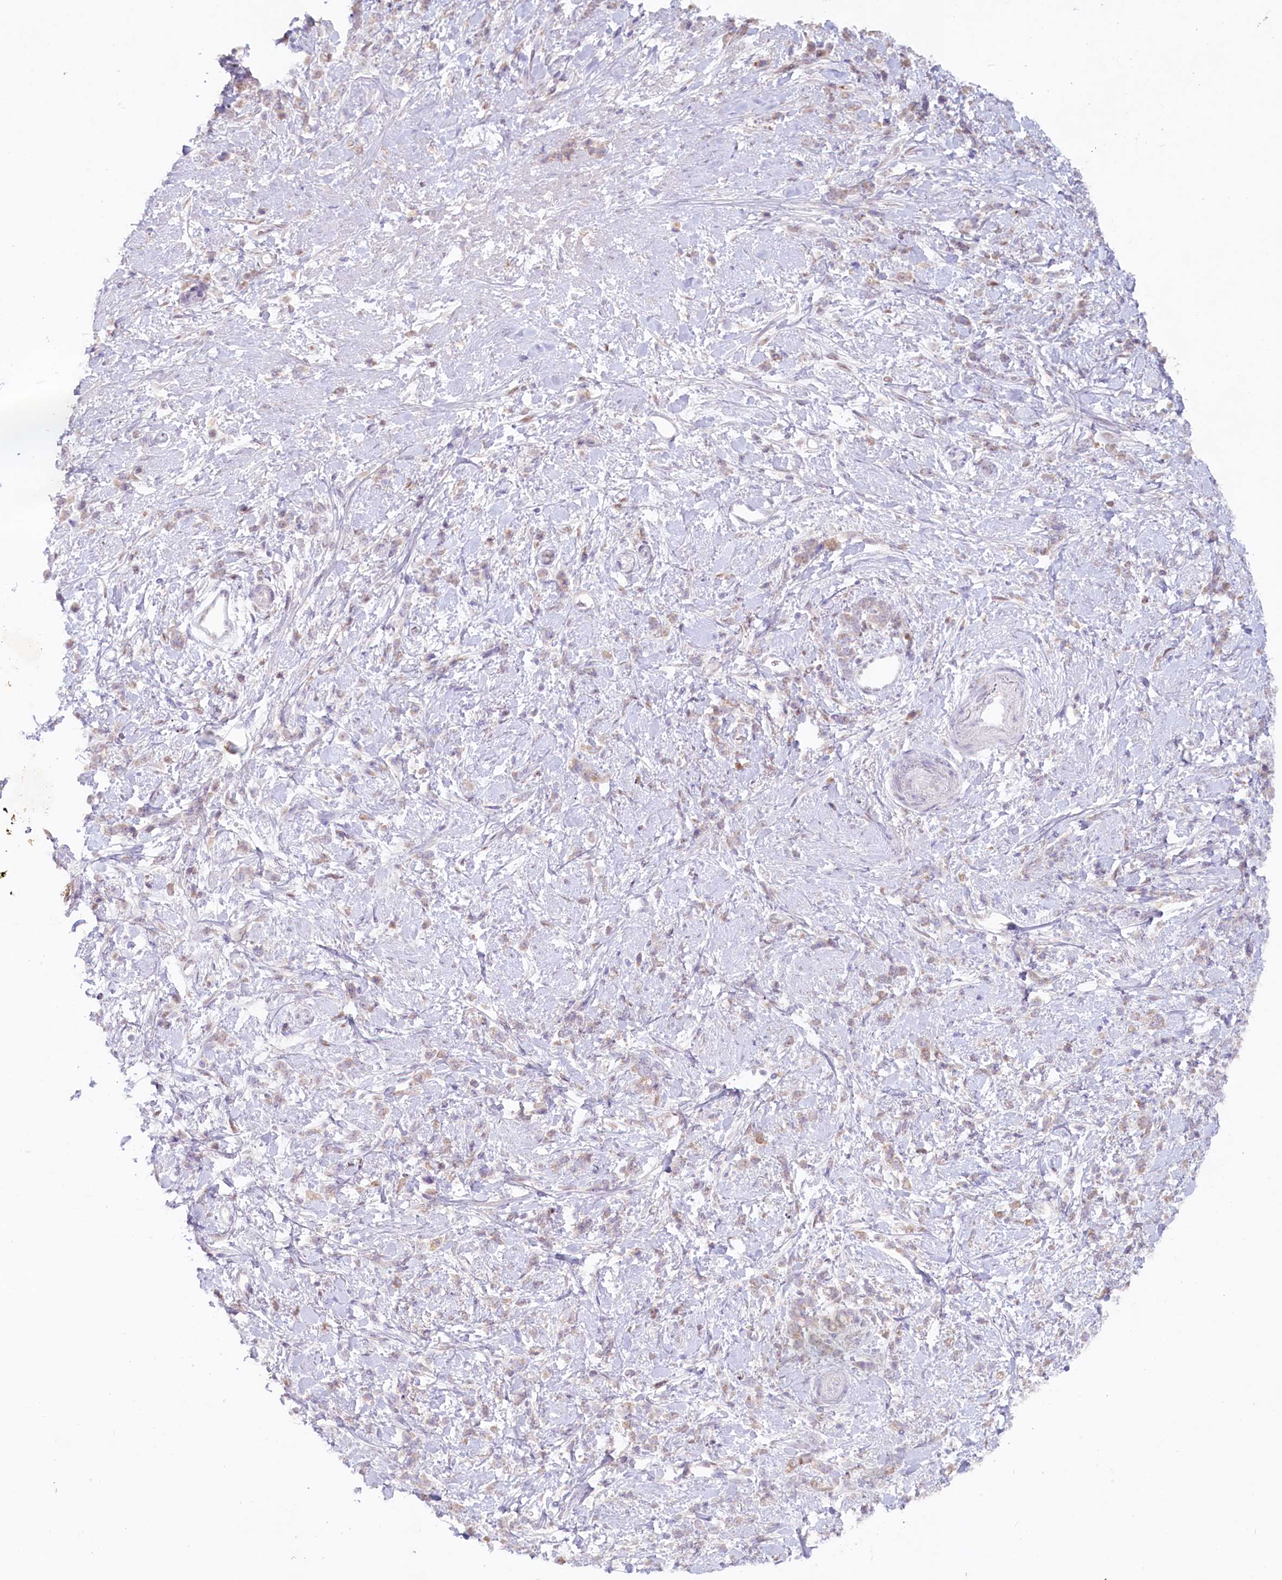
{"staining": {"intensity": "weak", "quantity": "25%-75%", "location": "cytoplasmic/membranous"}, "tissue": "stomach cancer", "cell_type": "Tumor cells", "image_type": "cancer", "snomed": [{"axis": "morphology", "description": "Adenocarcinoma, NOS"}, {"axis": "topography", "description": "Stomach"}], "caption": "Stomach cancer (adenocarcinoma) stained with a brown dye demonstrates weak cytoplasmic/membranous positive positivity in approximately 25%-75% of tumor cells.", "gene": "PSAPL1", "patient": {"sex": "female", "age": 60}}